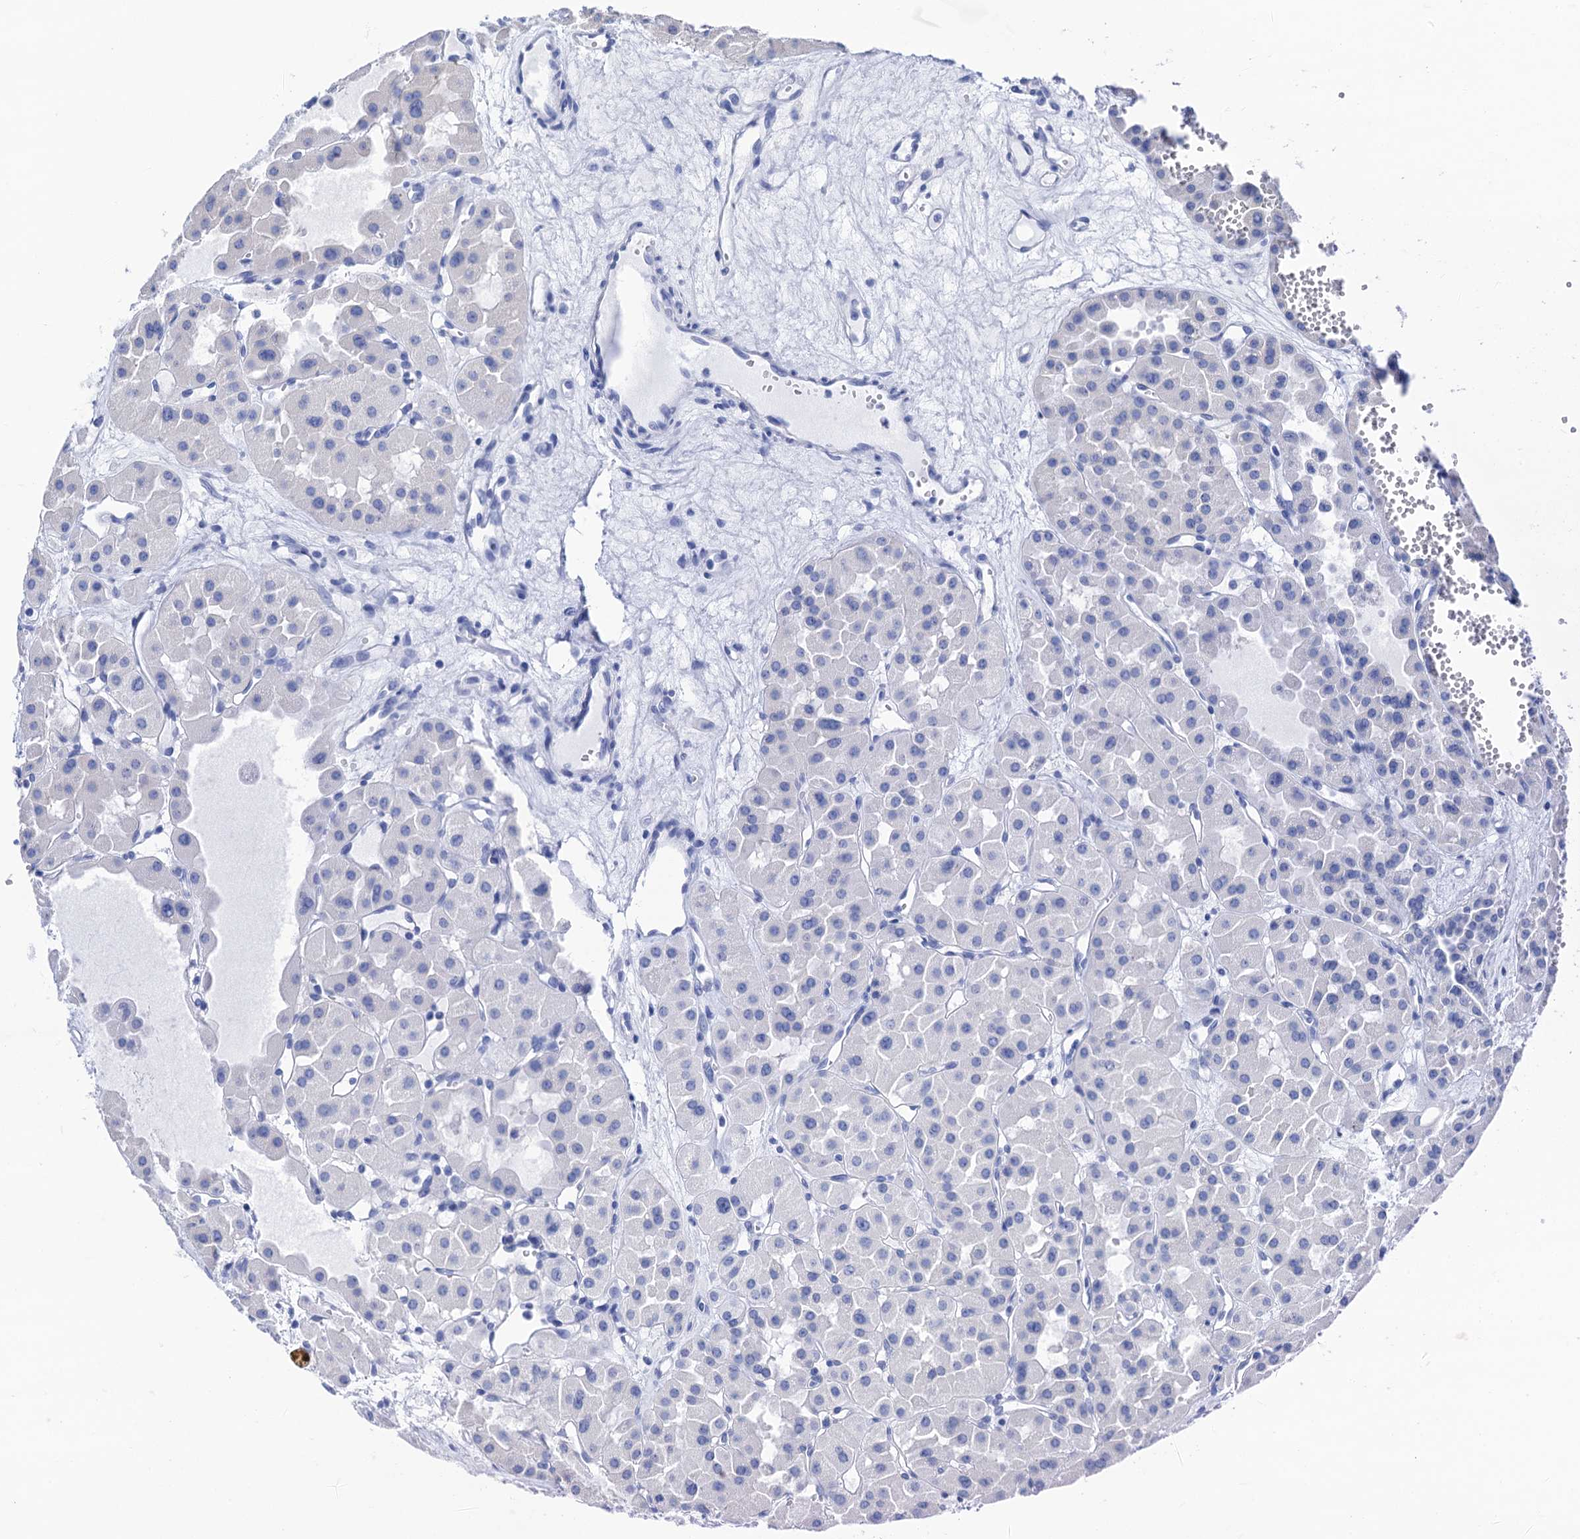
{"staining": {"intensity": "negative", "quantity": "none", "location": "none"}, "tissue": "renal cancer", "cell_type": "Tumor cells", "image_type": "cancer", "snomed": [{"axis": "morphology", "description": "Carcinoma, NOS"}, {"axis": "topography", "description": "Kidney"}], "caption": "A high-resolution micrograph shows IHC staining of carcinoma (renal), which shows no significant staining in tumor cells.", "gene": "CABYR", "patient": {"sex": "female", "age": 75}}